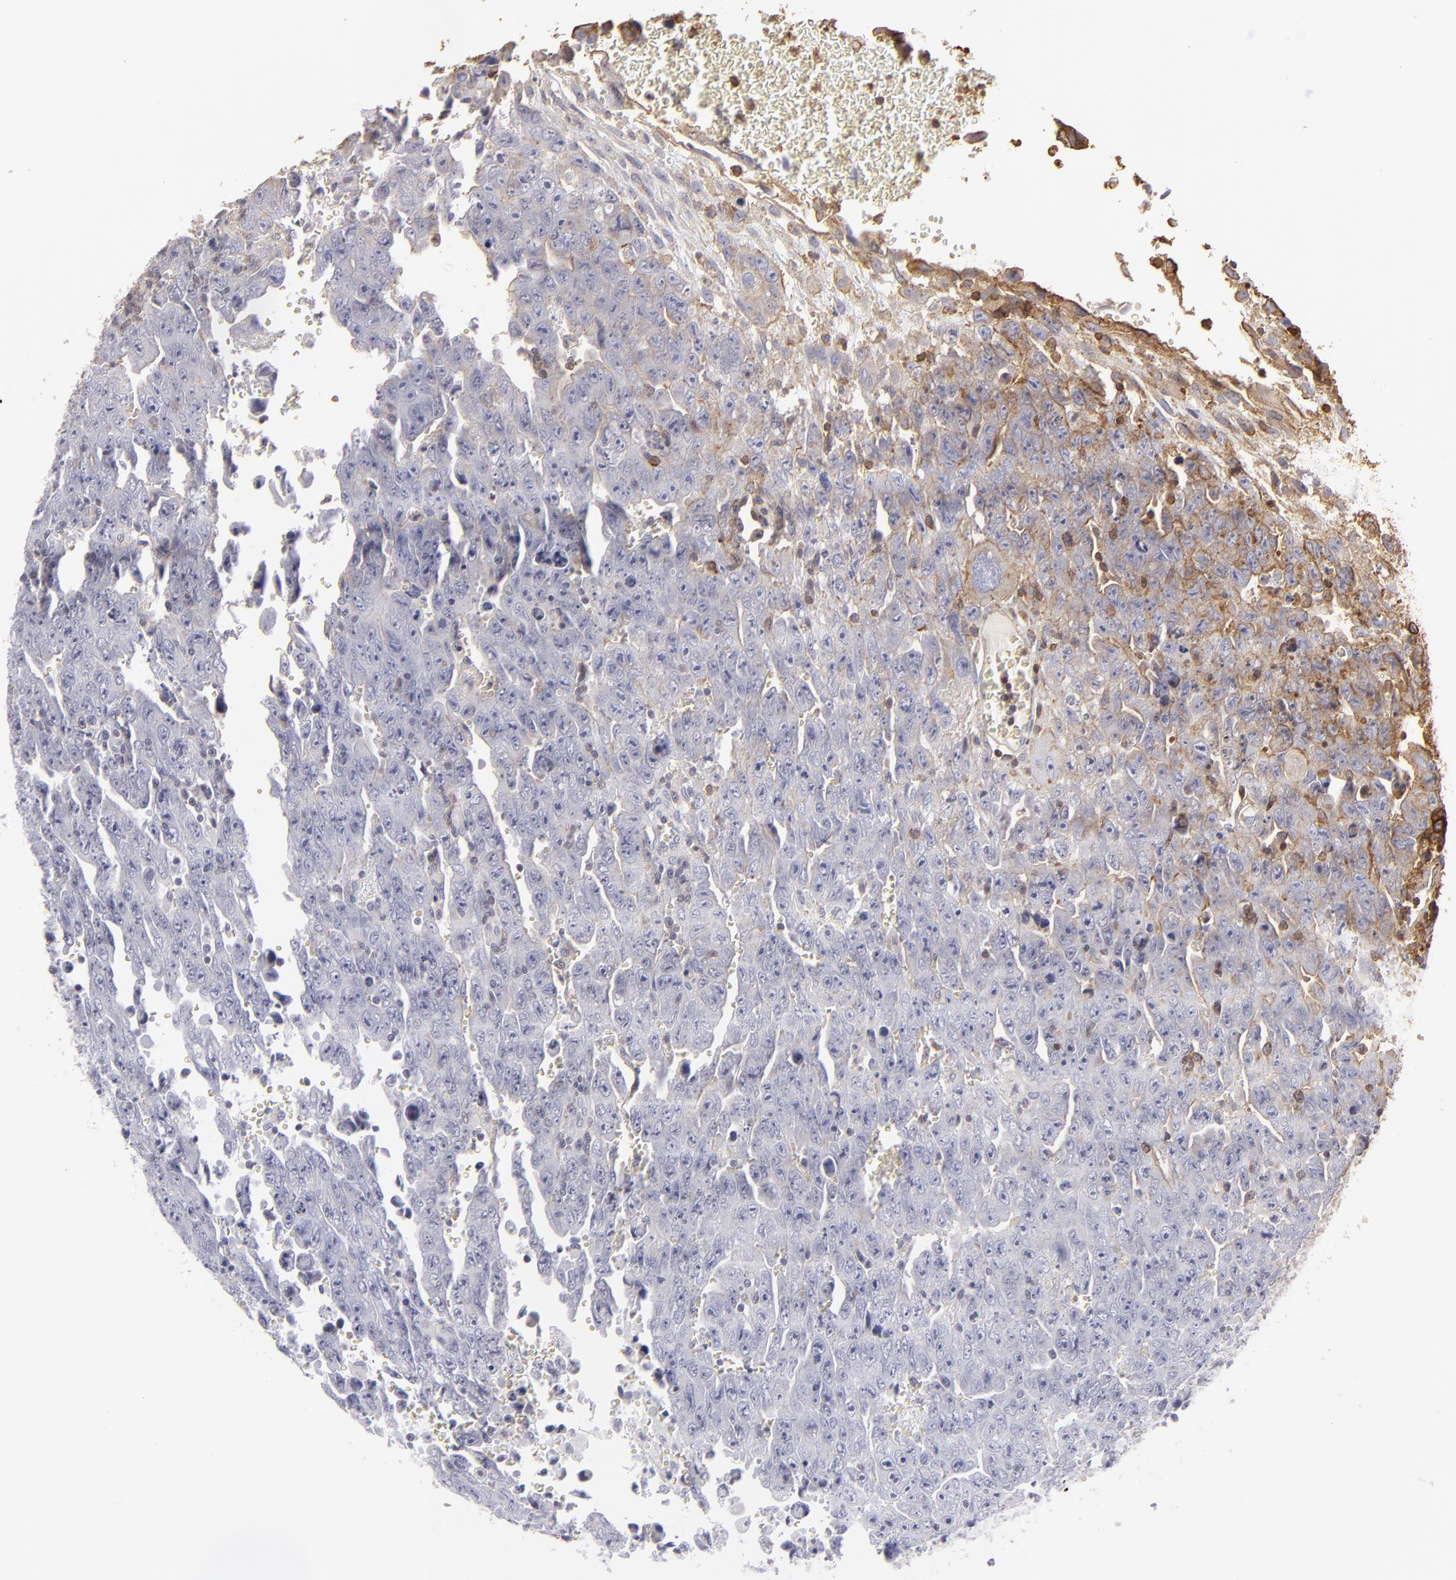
{"staining": {"intensity": "moderate", "quantity": ">75%", "location": "cytoplasmic/membranous"}, "tissue": "testis cancer", "cell_type": "Tumor cells", "image_type": "cancer", "snomed": [{"axis": "morphology", "description": "Carcinoma, Embryonal, NOS"}, {"axis": "topography", "description": "Testis"}], "caption": "Moderate cytoplasmic/membranous expression is appreciated in approximately >75% of tumor cells in testis cancer. (DAB IHC with brightfield microscopy, high magnification).", "gene": "ACTB", "patient": {"sex": "male", "age": 28}}